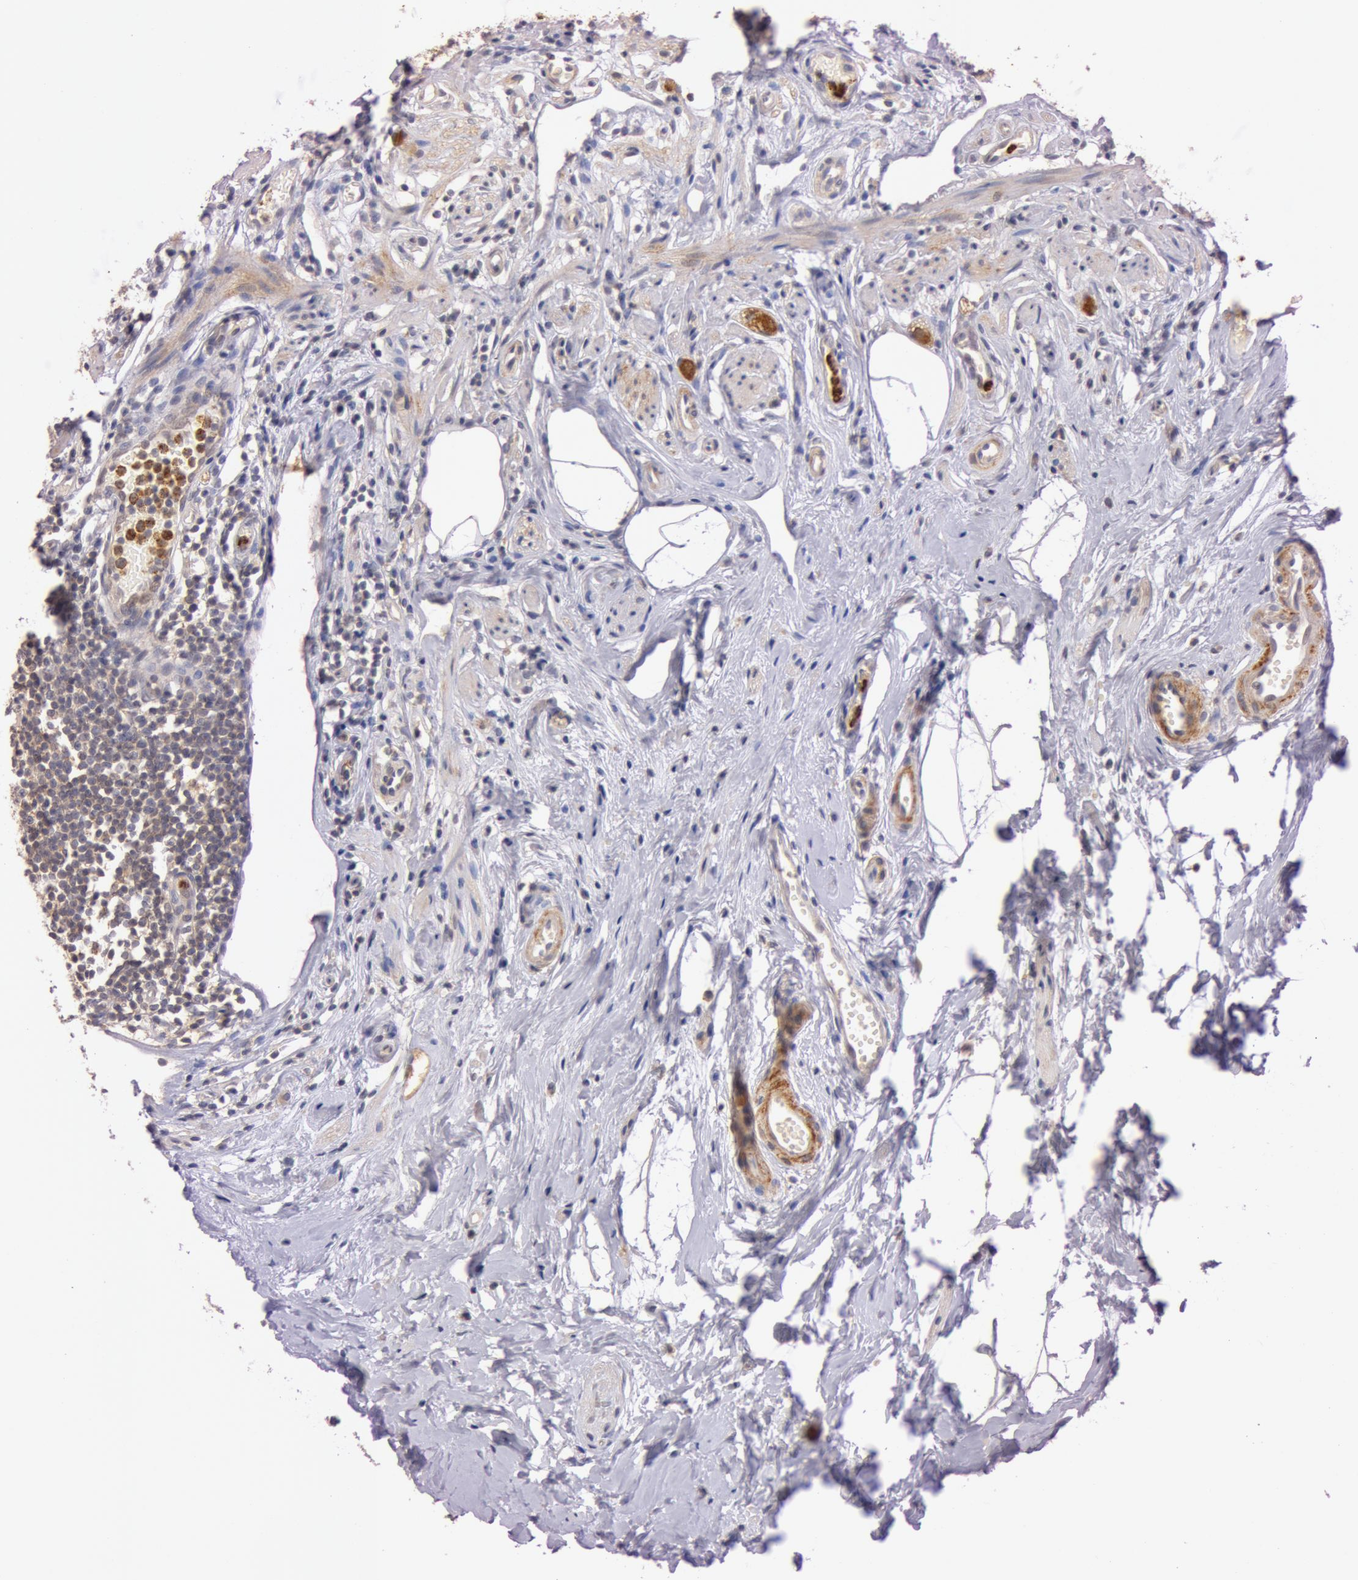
{"staining": {"intensity": "weak", "quantity": ">75%", "location": "cytoplasmic/membranous"}, "tissue": "appendix", "cell_type": "Glandular cells", "image_type": "normal", "snomed": [{"axis": "morphology", "description": "Normal tissue, NOS"}, {"axis": "topography", "description": "Appendix"}], "caption": "Appendix stained for a protein demonstrates weak cytoplasmic/membranous positivity in glandular cells. (DAB = brown stain, brightfield microscopy at high magnification).", "gene": "ATG2B", "patient": {"sex": "male", "age": 38}}